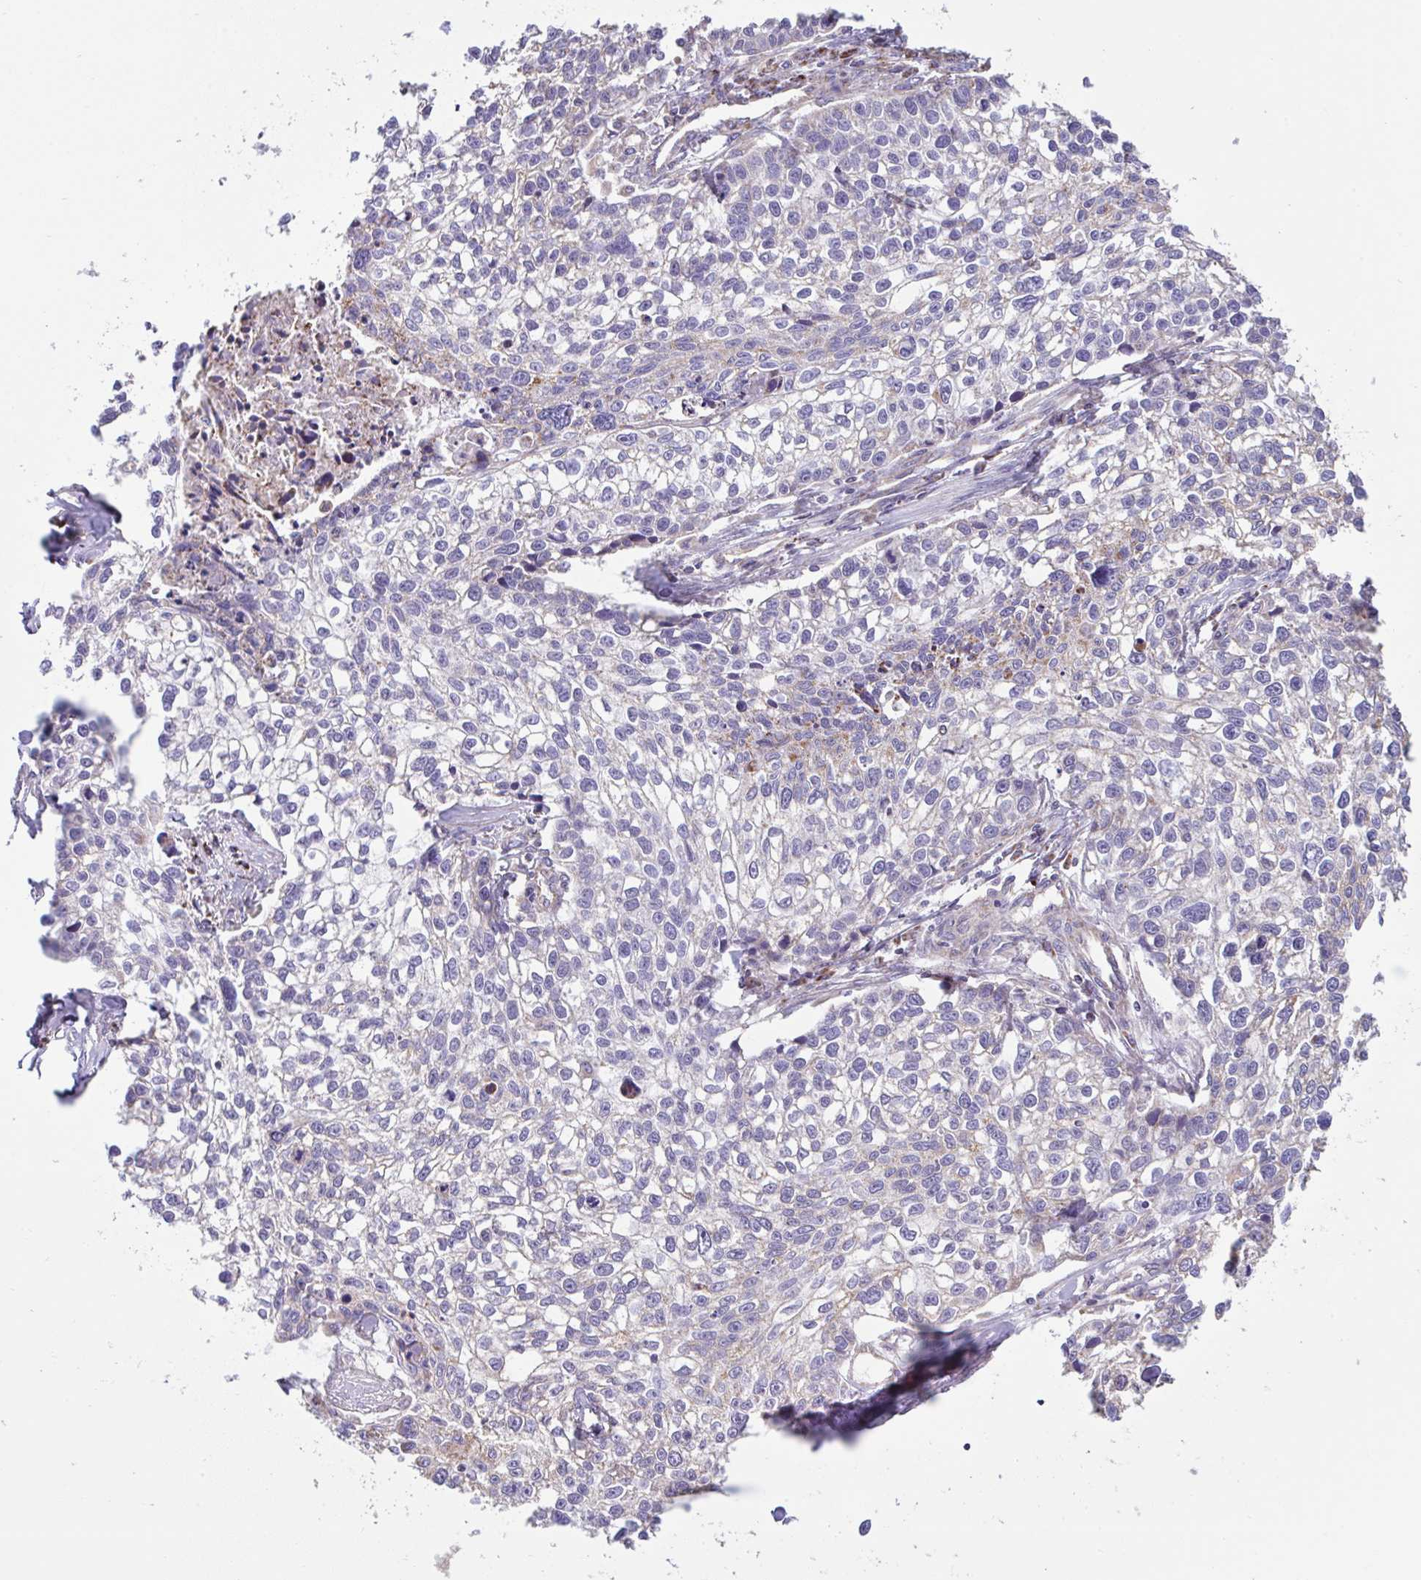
{"staining": {"intensity": "negative", "quantity": "none", "location": "none"}, "tissue": "lung cancer", "cell_type": "Tumor cells", "image_type": "cancer", "snomed": [{"axis": "morphology", "description": "Squamous cell carcinoma, NOS"}, {"axis": "topography", "description": "Lung"}], "caption": "Lung squamous cell carcinoma stained for a protein using IHC displays no positivity tumor cells.", "gene": "DOK7", "patient": {"sex": "male", "age": 74}}